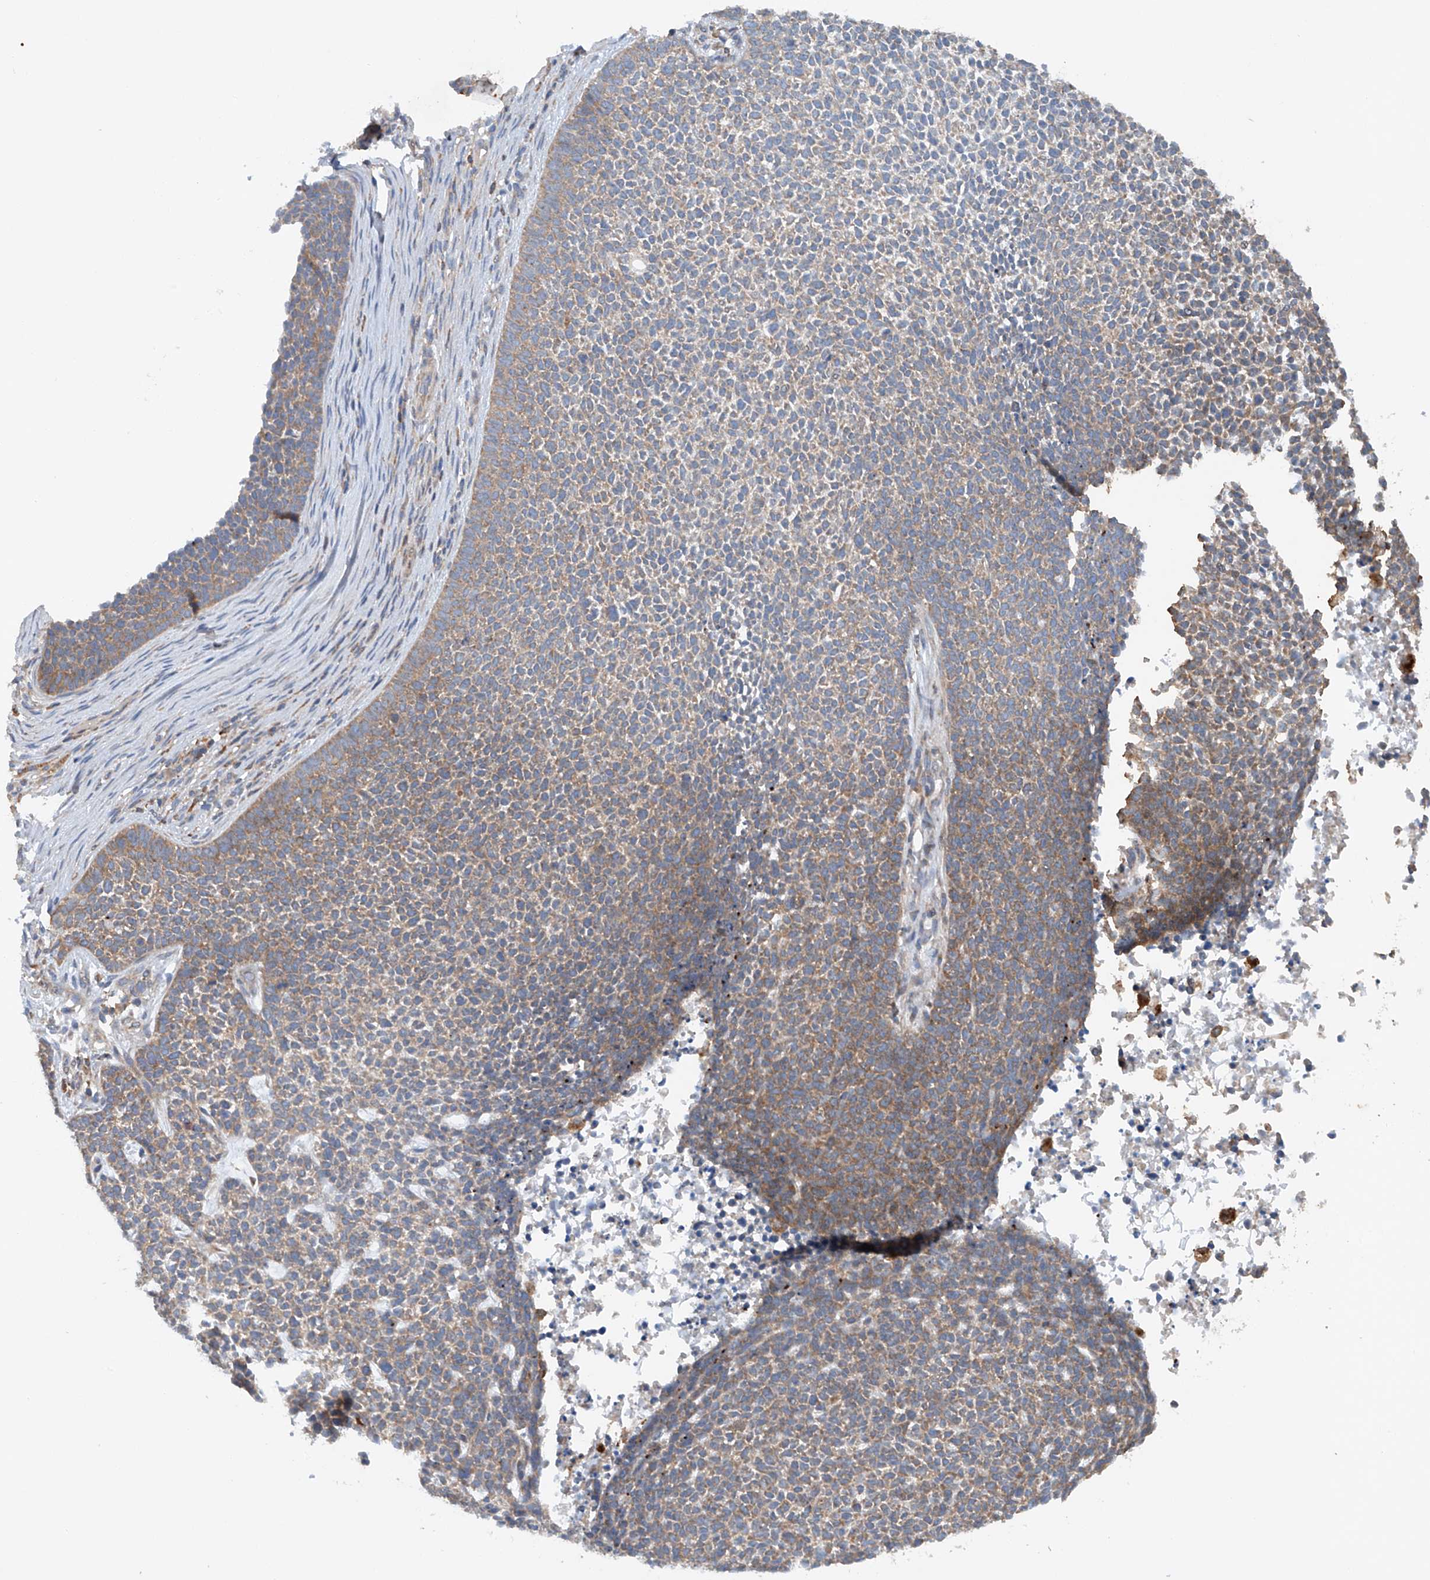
{"staining": {"intensity": "moderate", "quantity": "<25%", "location": "cytoplasmic/membranous"}, "tissue": "skin cancer", "cell_type": "Tumor cells", "image_type": "cancer", "snomed": [{"axis": "morphology", "description": "Basal cell carcinoma"}, {"axis": "topography", "description": "Skin"}], "caption": "Skin cancer (basal cell carcinoma) was stained to show a protein in brown. There is low levels of moderate cytoplasmic/membranous expression in approximately <25% of tumor cells.", "gene": "CEP85L", "patient": {"sex": "female", "age": 84}}